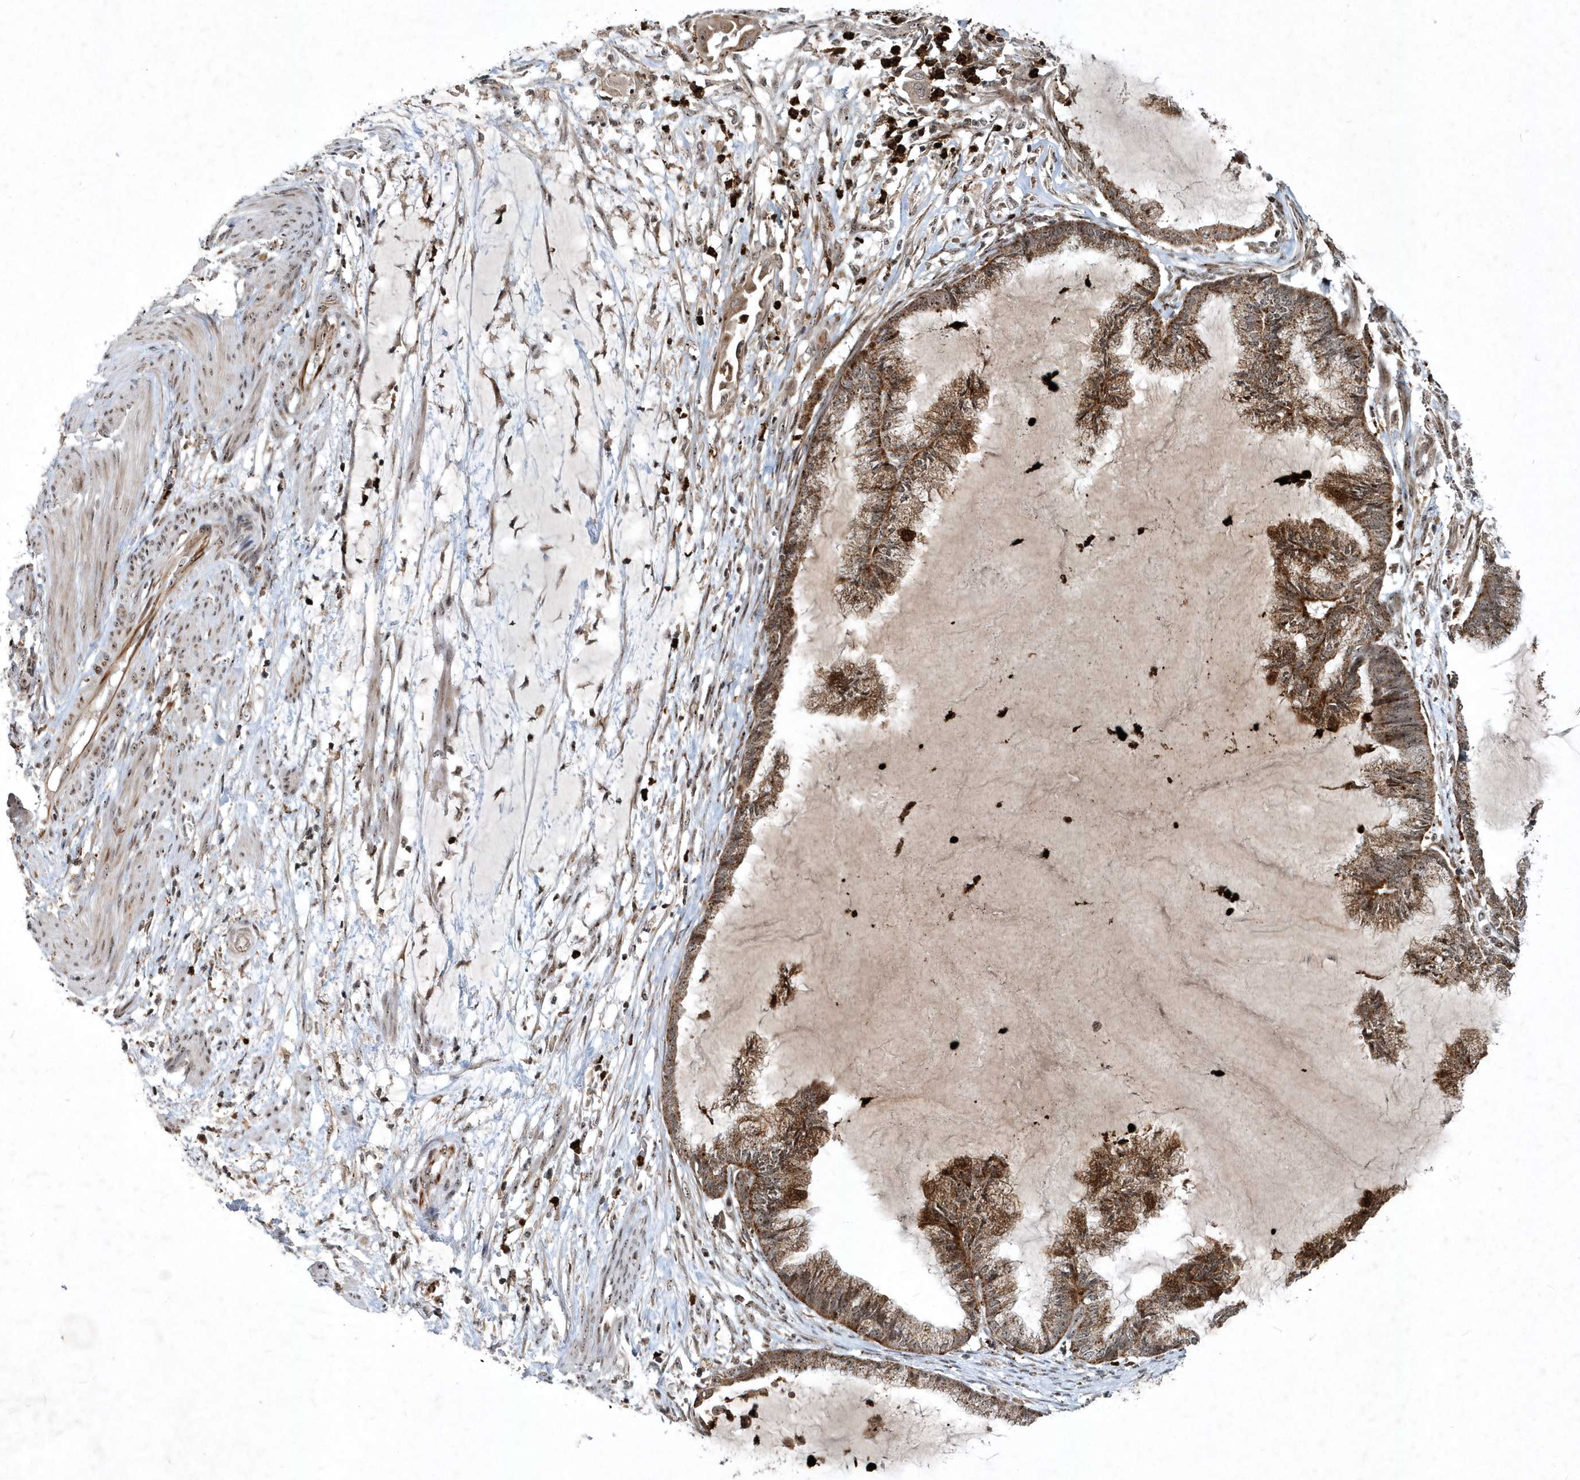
{"staining": {"intensity": "moderate", "quantity": ">75%", "location": "cytoplasmic/membranous"}, "tissue": "endometrial cancer", "cell_type": "Tumor cells", "image_type": "cancer", "snomed": [{"axis": "morphology", "description": "Adenocarcinoma, NOS"}, {"axis": "topography", "description": "Endometrium"}], "caption": "IHC histopathology image of neoplastic tissue: human endometrial cancer stained using IHC demonstrates medium levels of moderate protein expression localized specifically in the cytoplasmic/membranous of tumor cells, appearing as a cytoplasmic/membranous brown color.", "gene": "SOWAHB", "patient": {"sex": "female", "age": 86}}